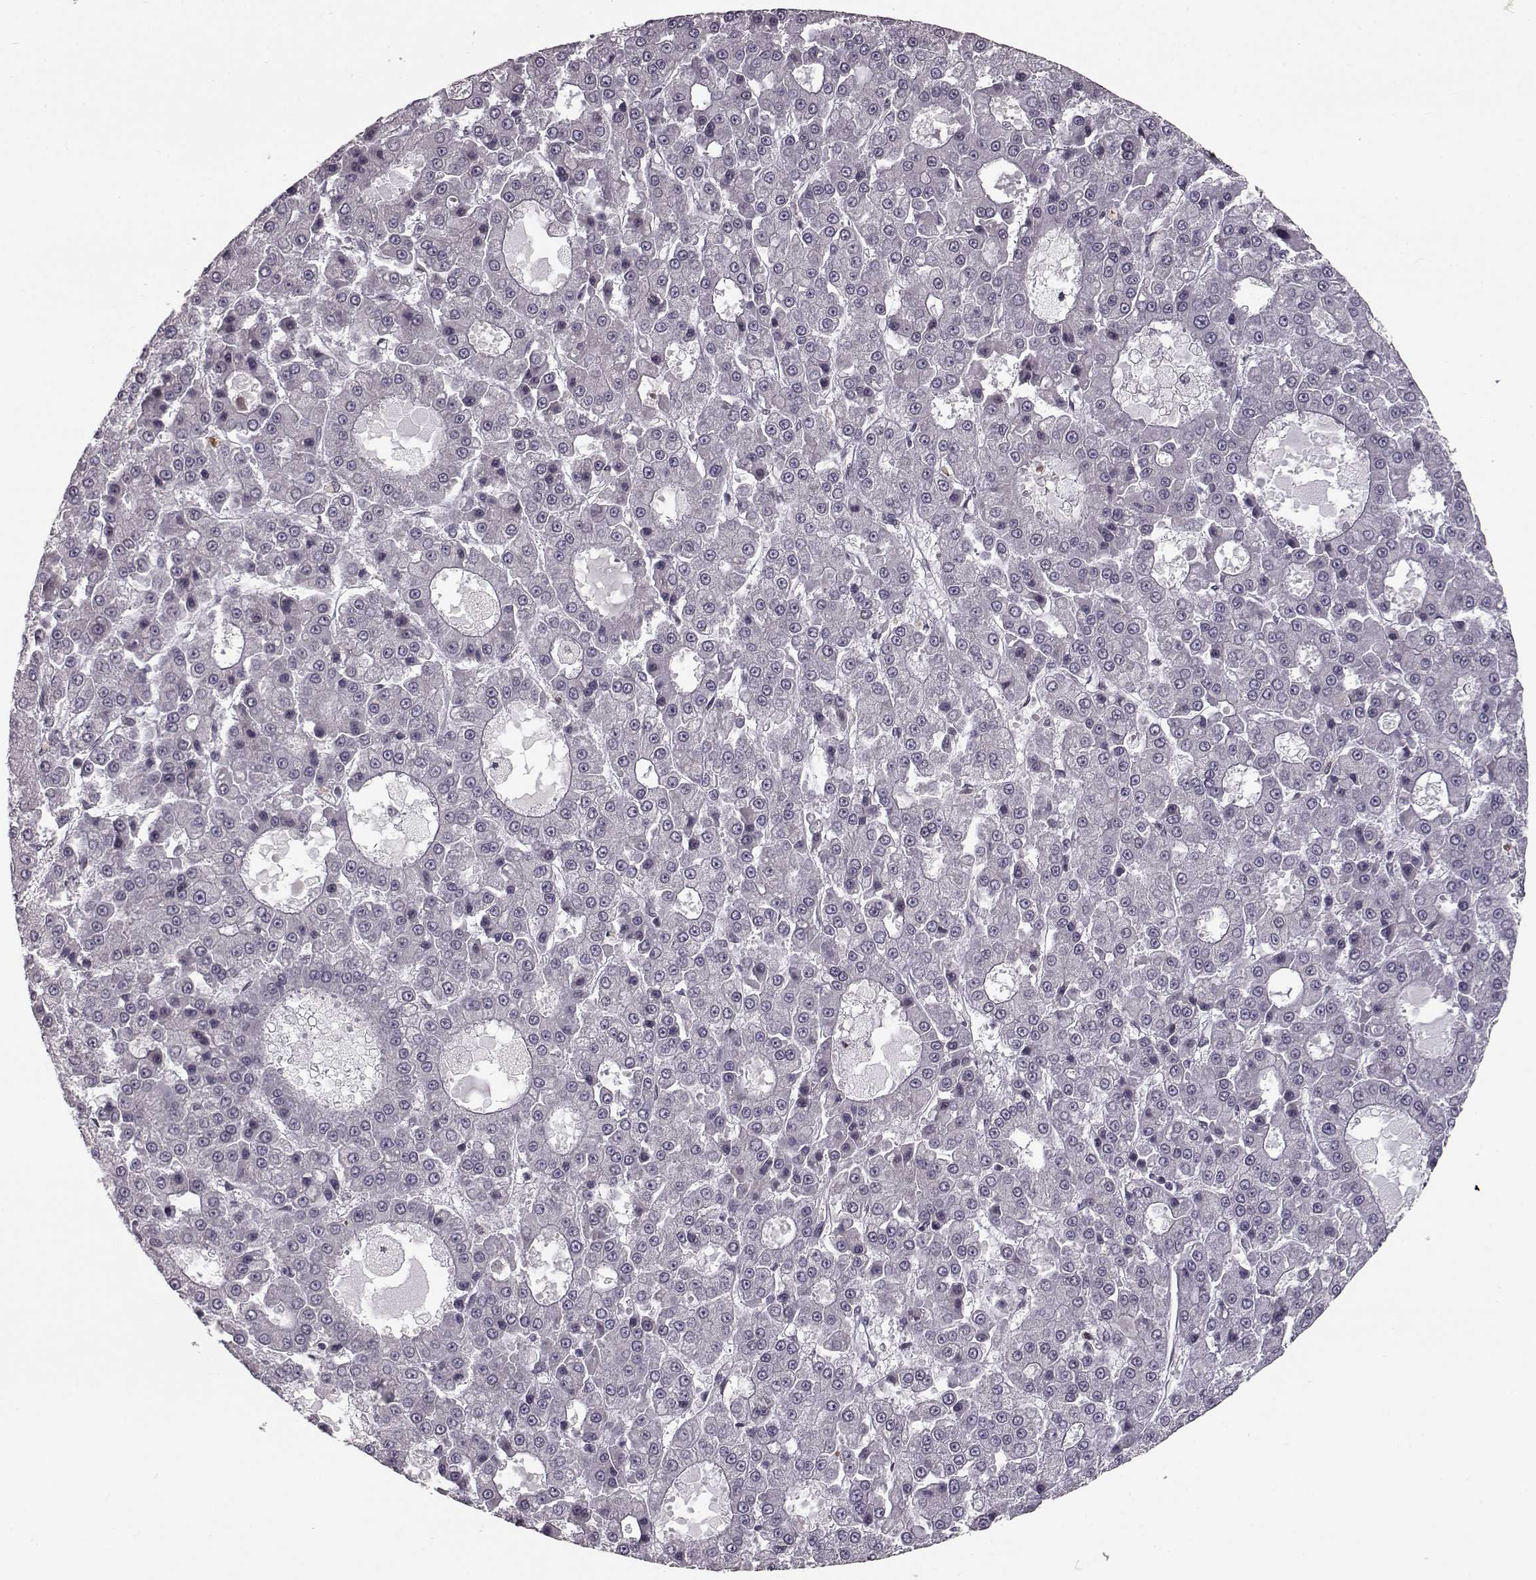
{"staining": {"intensity": "negative", "quantity": "none", "location": "none"}, "tissue": "liver cancer", "cell_type": "Tumor cells", "image_type": "cancer", "snomed": [{"axis": "morphology", "description": "Carcinoma, Hepatocellular, NOS"}, {"axis": "topography", "description": "Liver"}], "caption": "Micrograph shows no significant protein staining in tumor cells of hepatocellular carcinoma (liver).", "gene": "NUP37", "patient": {"sex": "male", "age": 70}}